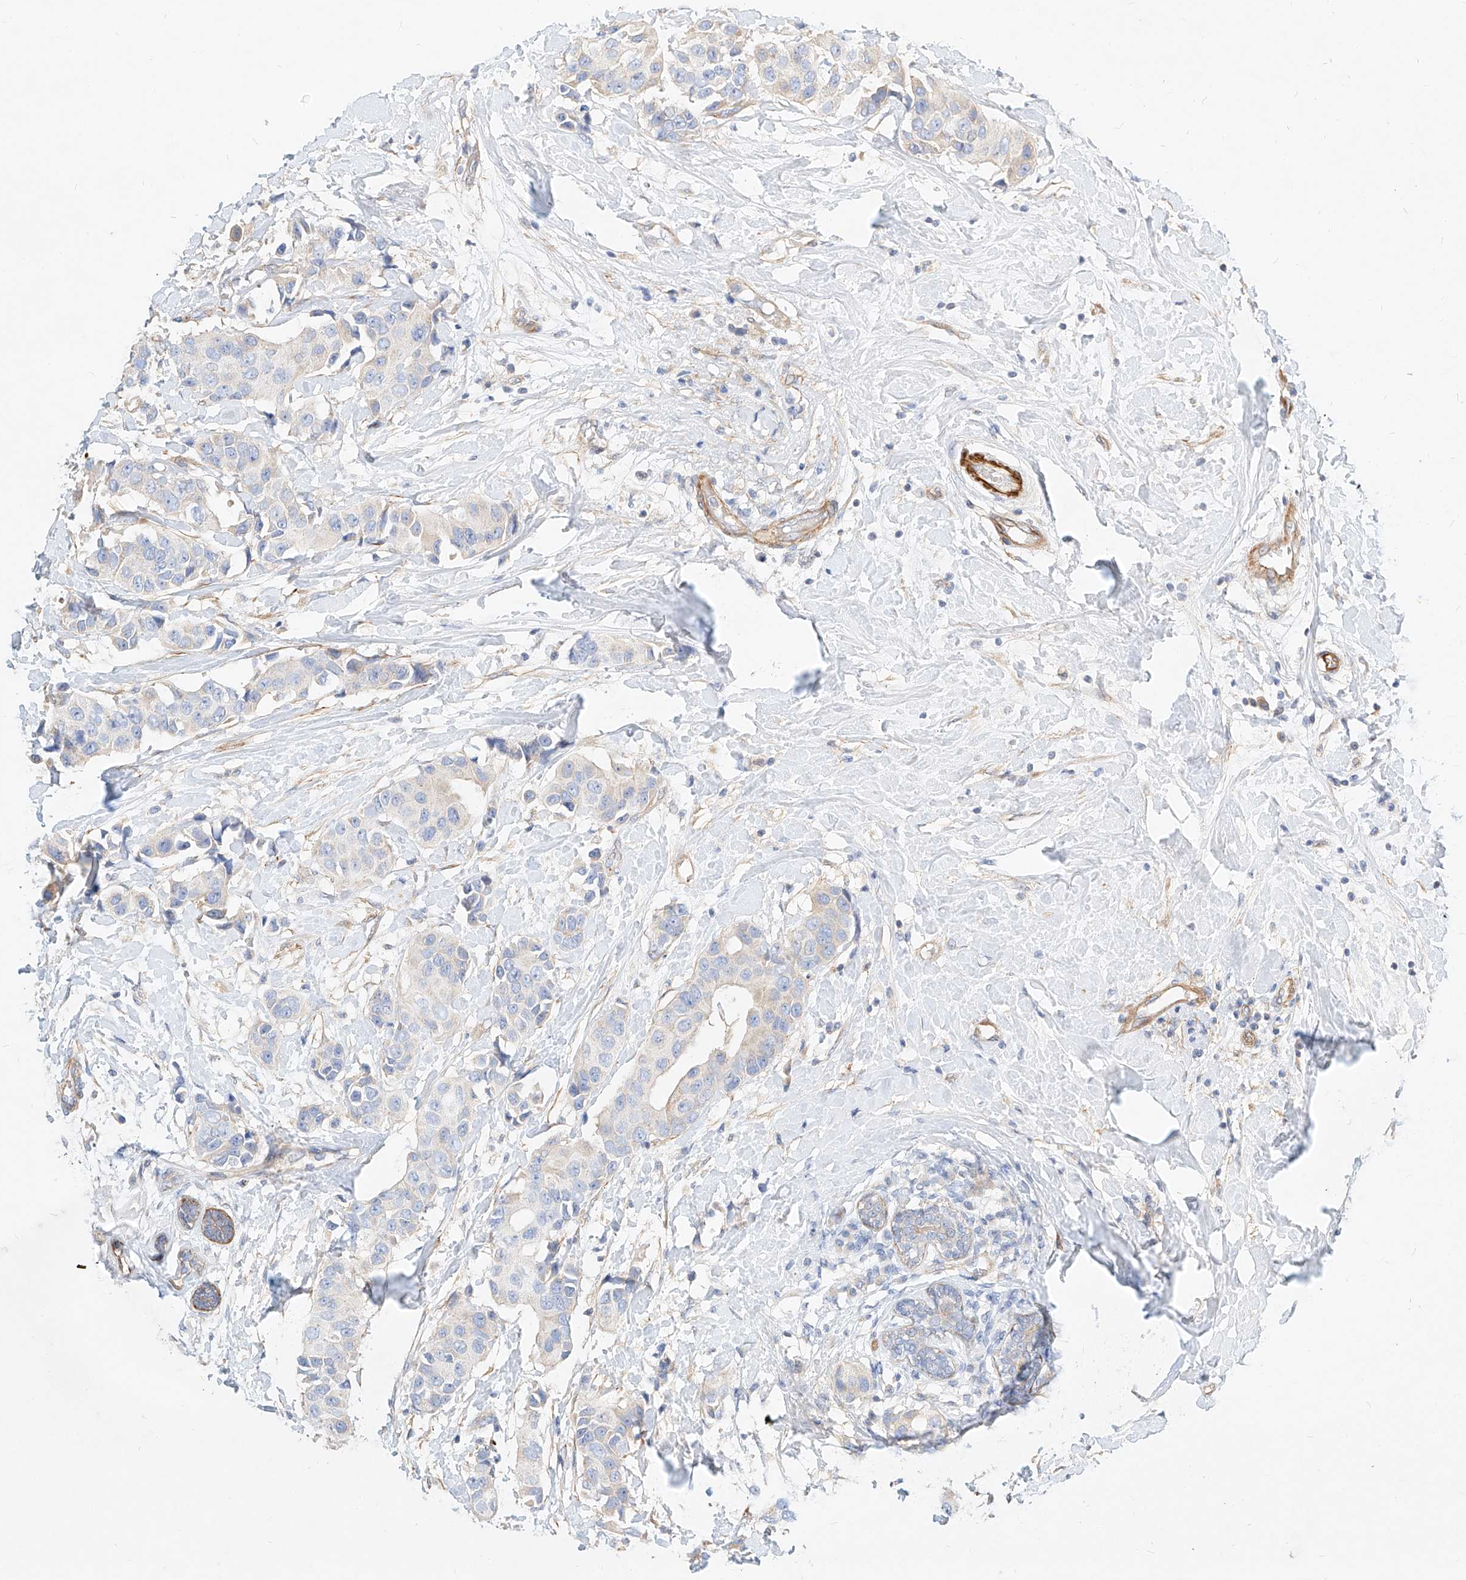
{"staining": {"intensity": "negative", "quantity": "none", "location": "none"}, "tissue": "breast cancer", "cell_type": "Tumor cells", "image_type": "cancer", "snomed": [{"axis": "morphology", "description": "Normal tissue, NOS"}, {"axis": "morphology", "description": "Duct carcinoma"}, {"axis": "topography", "description": "Breast"}], "caption": "Tumor cells are negative for protein expression in human breast cancer.", "gene": "KCNH5", "patient": {"sex": "female", "age": 39}}